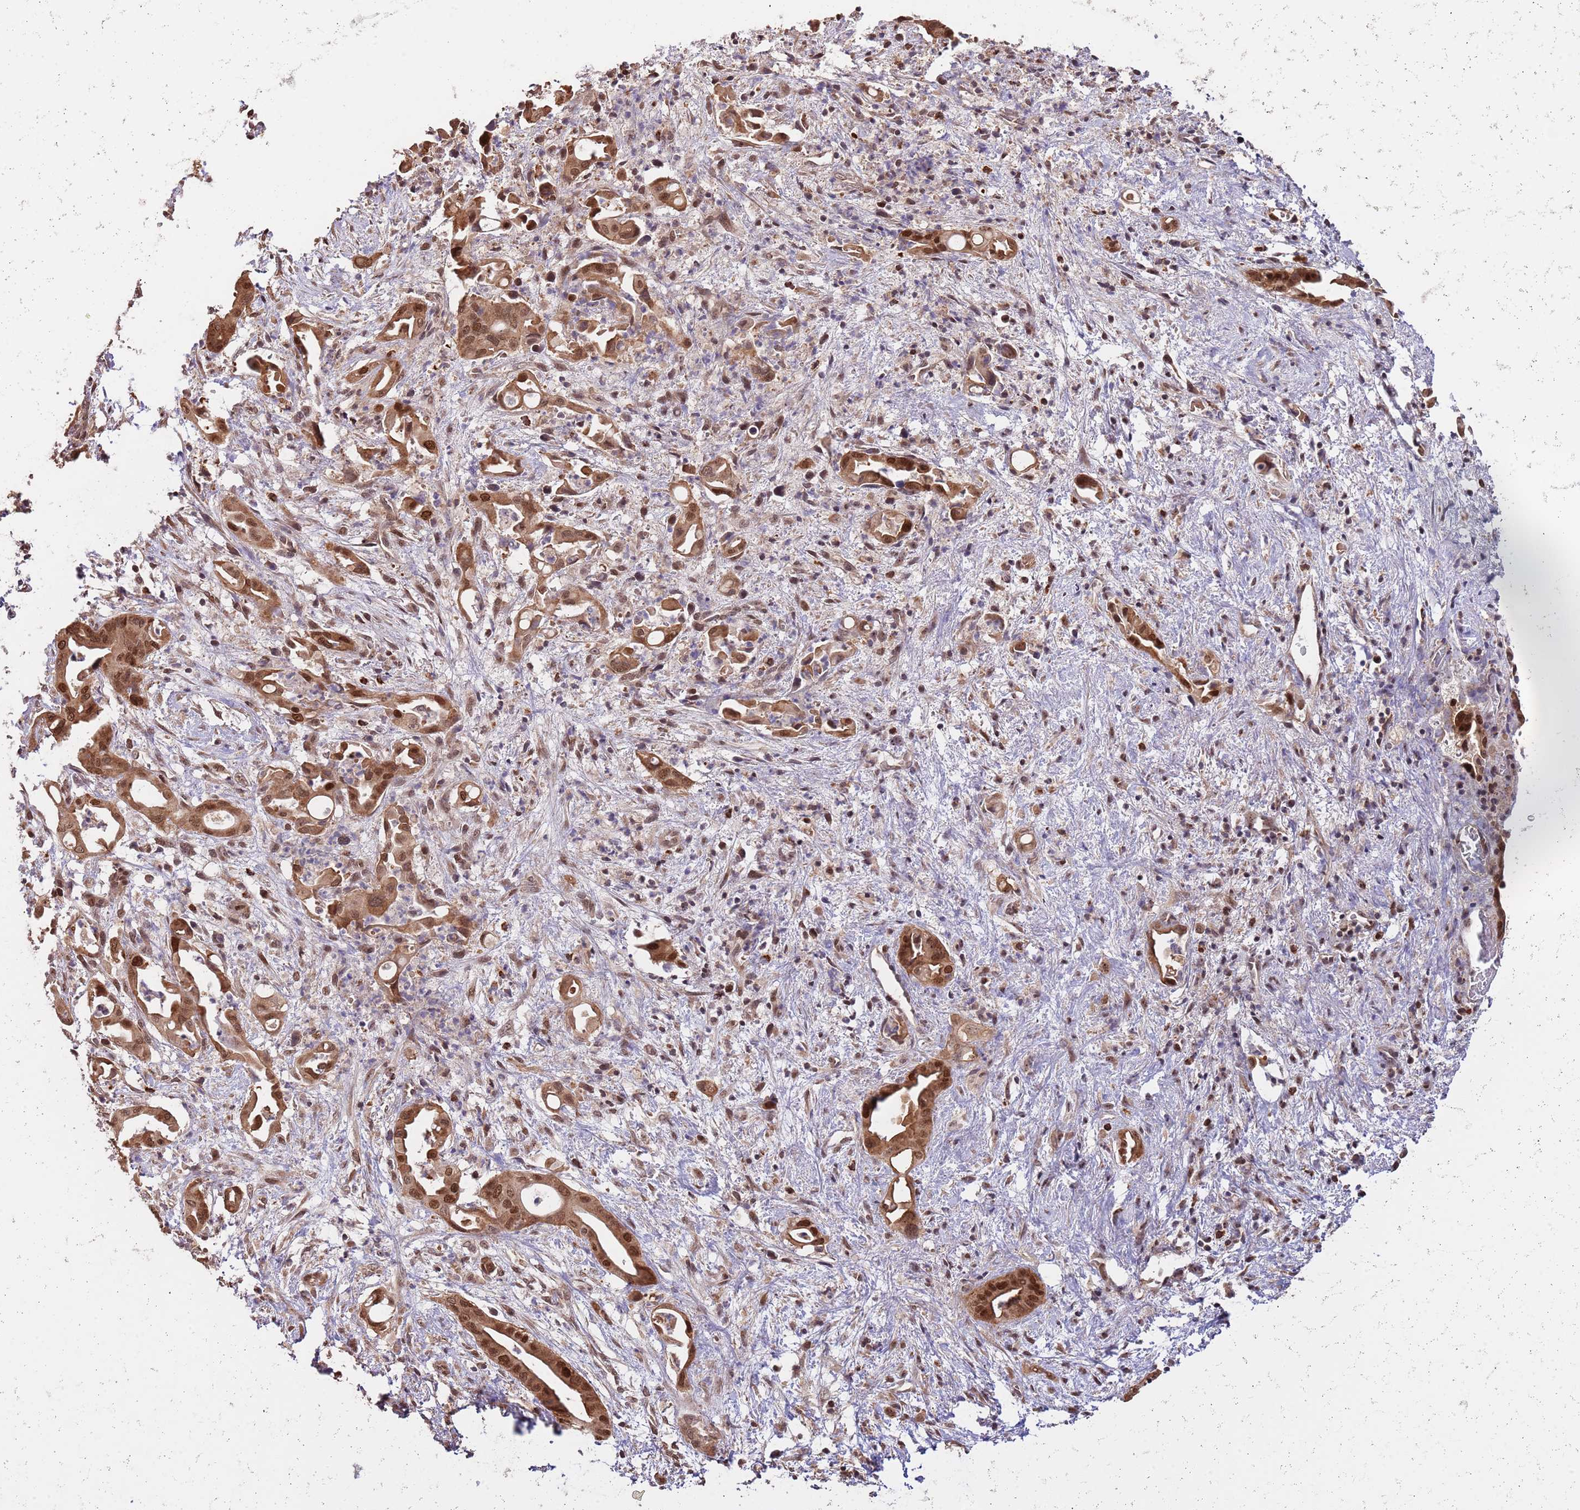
{"staining": {"intensity": "strong", "quantity": ">75%", "location": "cytoplasmic/membranous,nuclear"}, "tissue": "liver cancer", "cell_type": "Tumor cells", "image_type": "cancer", "snomed": [{"axis": "morphology", "description": "Cholangiocarcinoma"}, {"axis": "topography", "description": "Liver"}], "caption": "High-magnification brightfield microscopy of cholangiocarcinoma (liver) stained with DAB (brown) and counterstained with hematoxylin (blue). tumor cells exhibit strong cytoplasmic/membranous and nuclear positivity is seen in approximately>75% of cells. Immunohistochemistry stains the protein of interest in brown and the nuclei are stained blue.", "gene": "RIF1", "patient": {"sex": "female", "age": 68}}